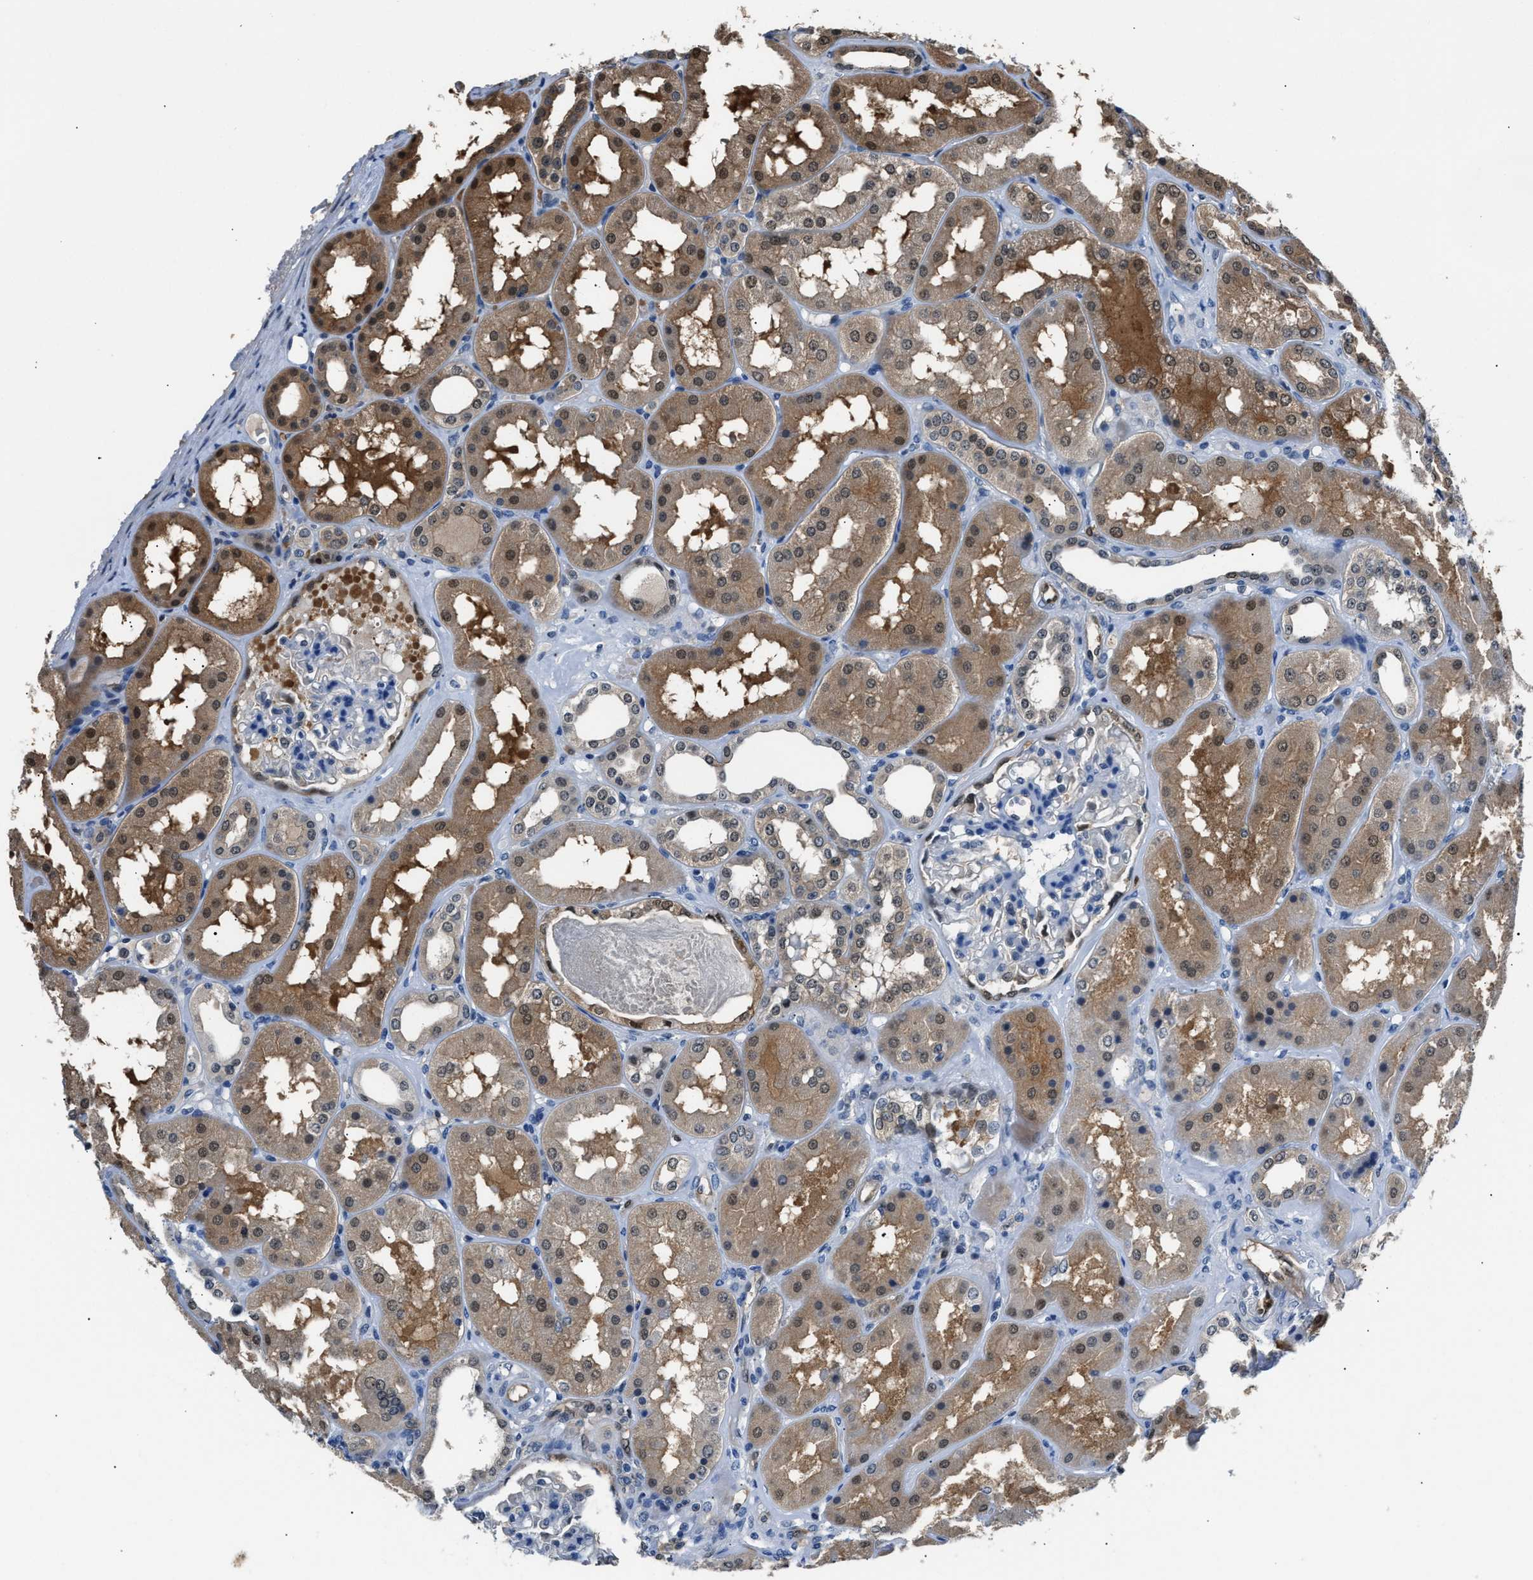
{"staining": {"intensity": "negative", "quantity": "none", "location": "none"}, "tissue": "kidney", "cell_type": "Cells in glomeruli", "image_type": "normal", "snomed": [{"axis": "morphology", "description": "Normal tissue, NOS"}, {"axis": "topography", "description": "Kidney"}], "caption": "The histopathology image reveals no staining of cells in glomeruli in unremarkable kidney. Brightfield microscopy of immunohistochemistry (IHC) stained with DAB (brown) and hematoxylin (blue), captured at high magnification.", "gene": "PPA1", "patient": {"sex": "female", "age": 56}}